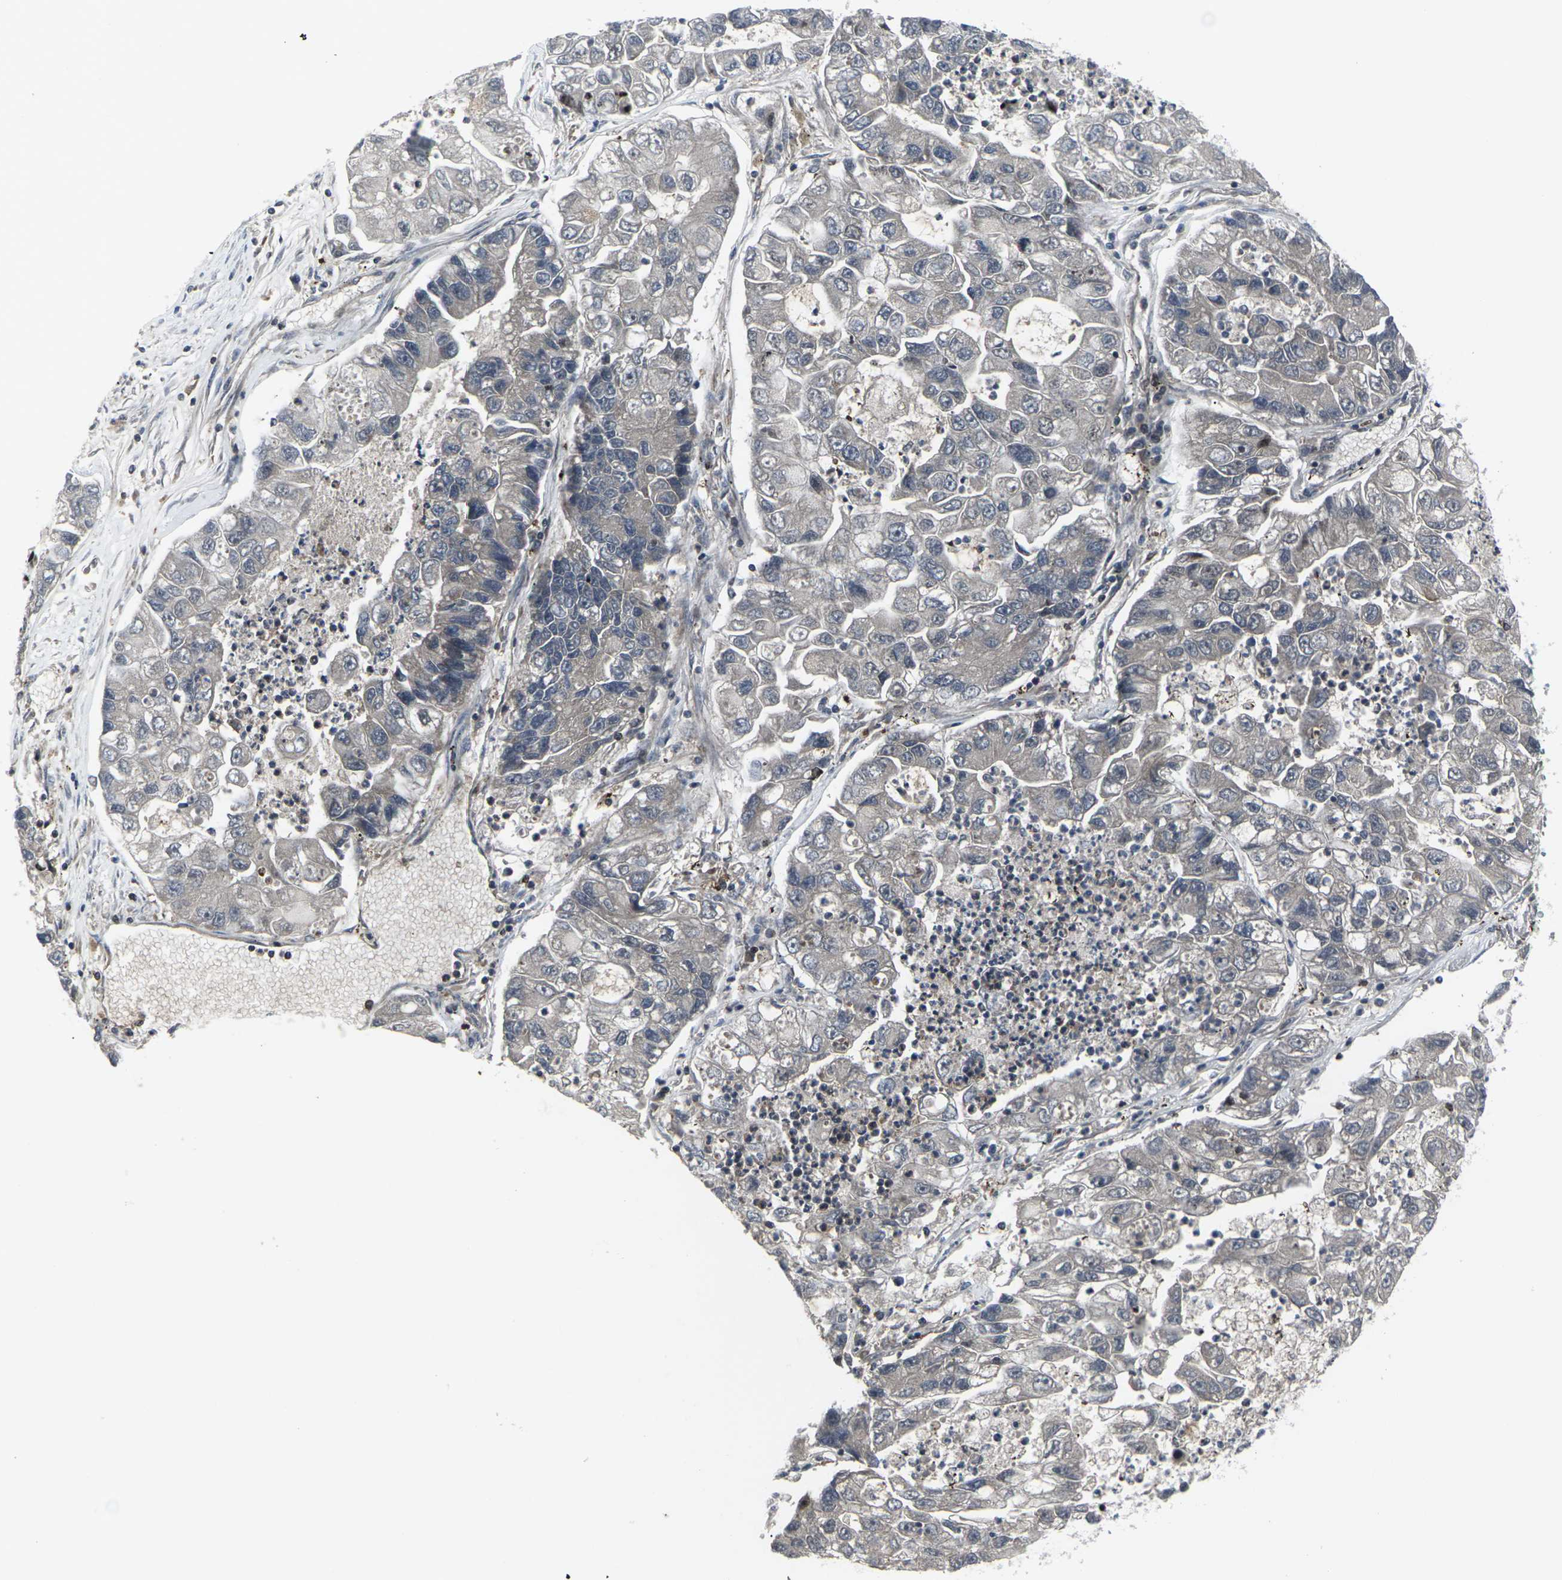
{"staining": {"intensity": "weak", "quantity": "25%-75%", "location": "cytoplasmic/membranous"}, "tissue": "lung cancer", "cell_type": "Tumor cells", "image_type": "cancer", "snomed": [{"axis": "morphology", "description": "Adenocarcinoma, NOS"}, {"axis": "topography", "description": "Lung"}], "caption": "This is a photomicrograph of IHC staining of lung cancer, which shows weak positivity in the cytoplasmic/membranous of tumor cells.", "gene": "HPRT1", "patient": {"sex": "female", "age": 51}}